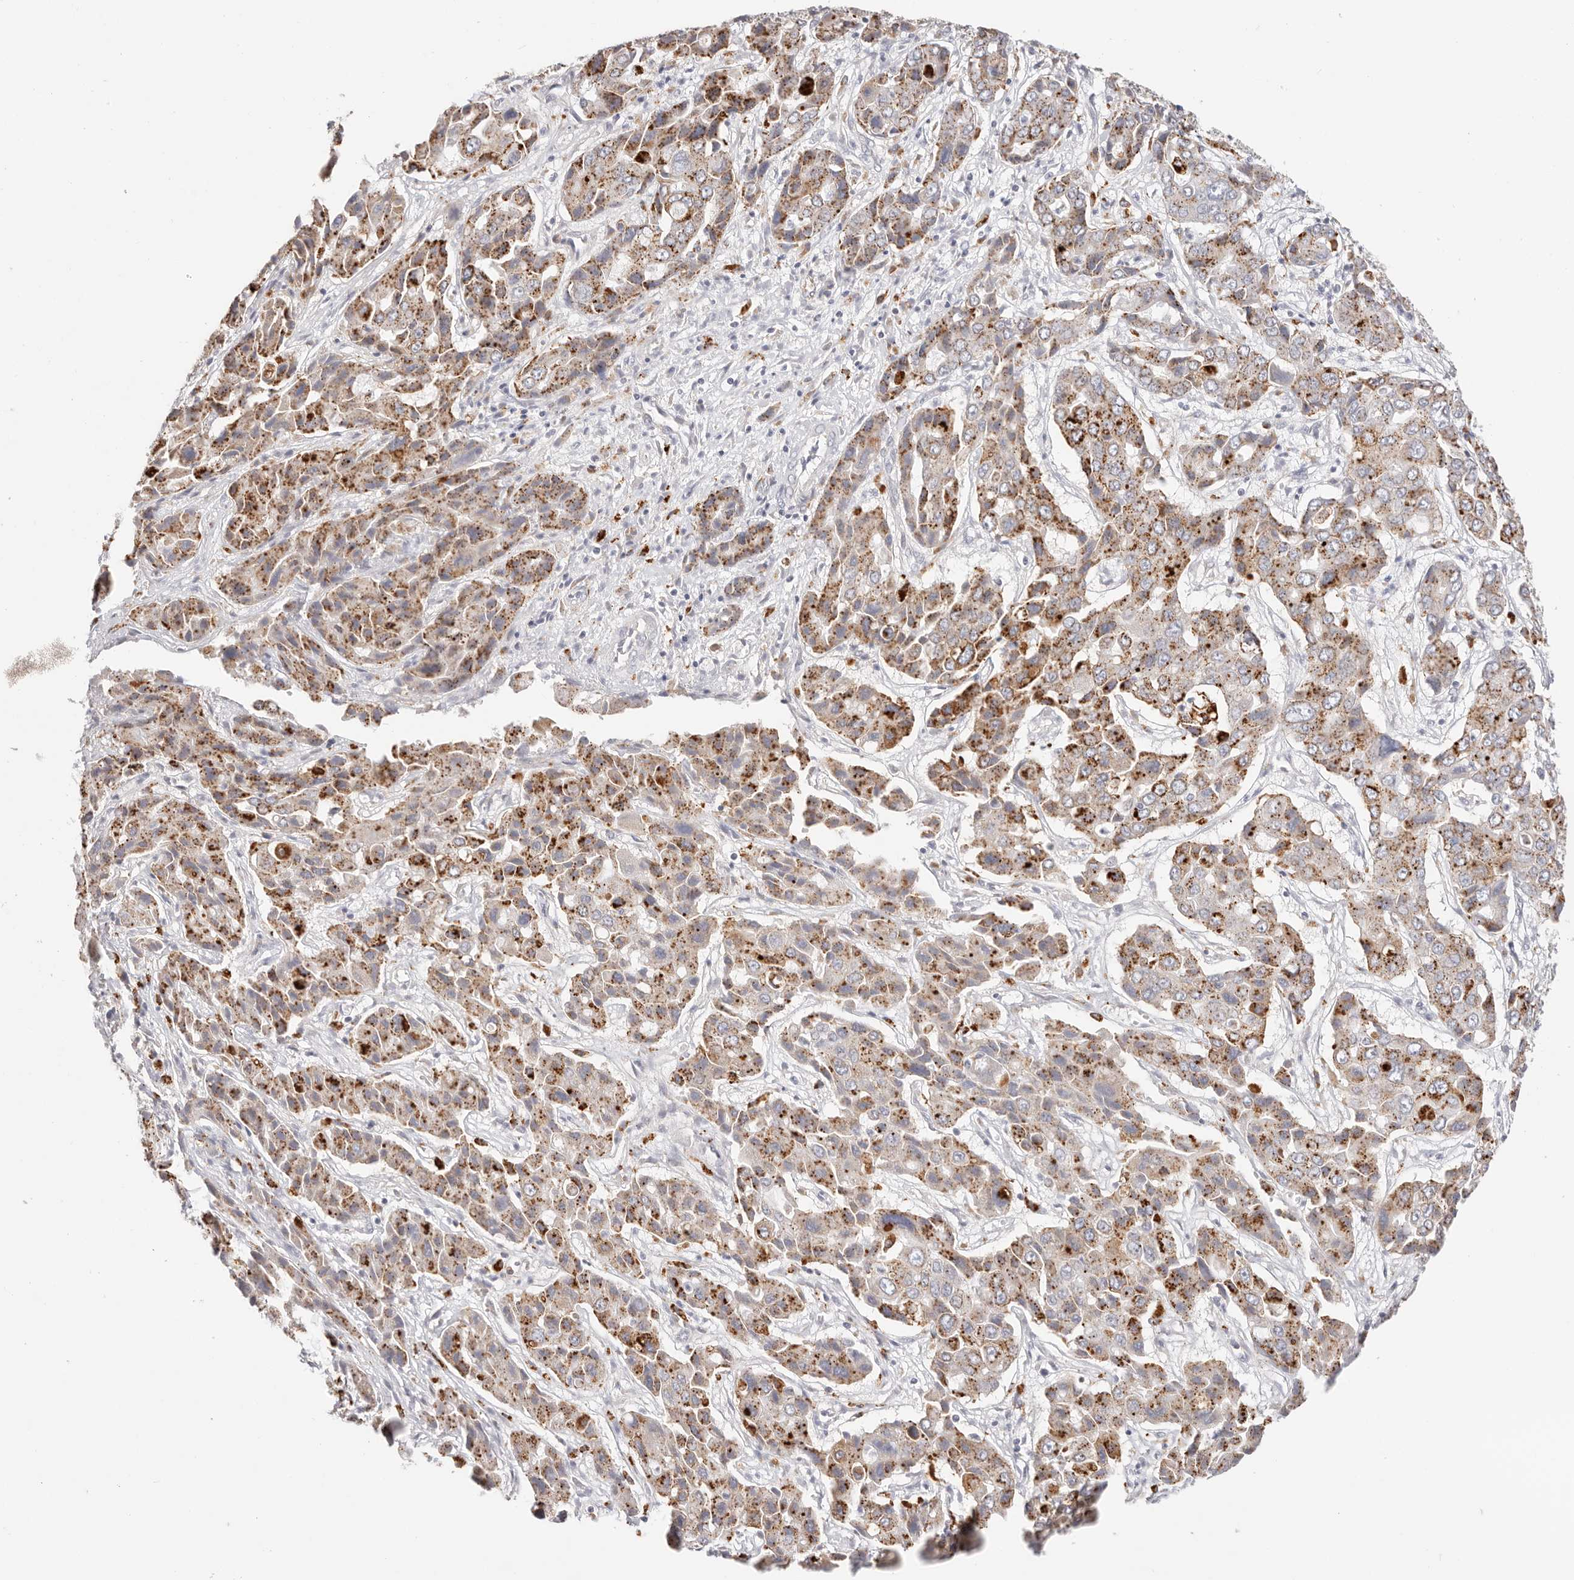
{"staining": {"intensity": "moderate", "quantity": "25%-75%", "location": "cytoplasmic/membranous"}, "tissue": "liver cancer", "cell_type": "Tumor cells", "image_type": "cancer", "snomed": [{"axis": "morphology", "description": "Cholangiocarcinoma"}, {"axis": "topography", "description": "Liver"}], "caption": "Protein positivity by IHC reveals moderate cytoplasmic/membranous staining in about 25%-75% of tumor cells in liver cancer.", "gene": "STKLD1", "patient": {"sex": "male", "age": 67}}